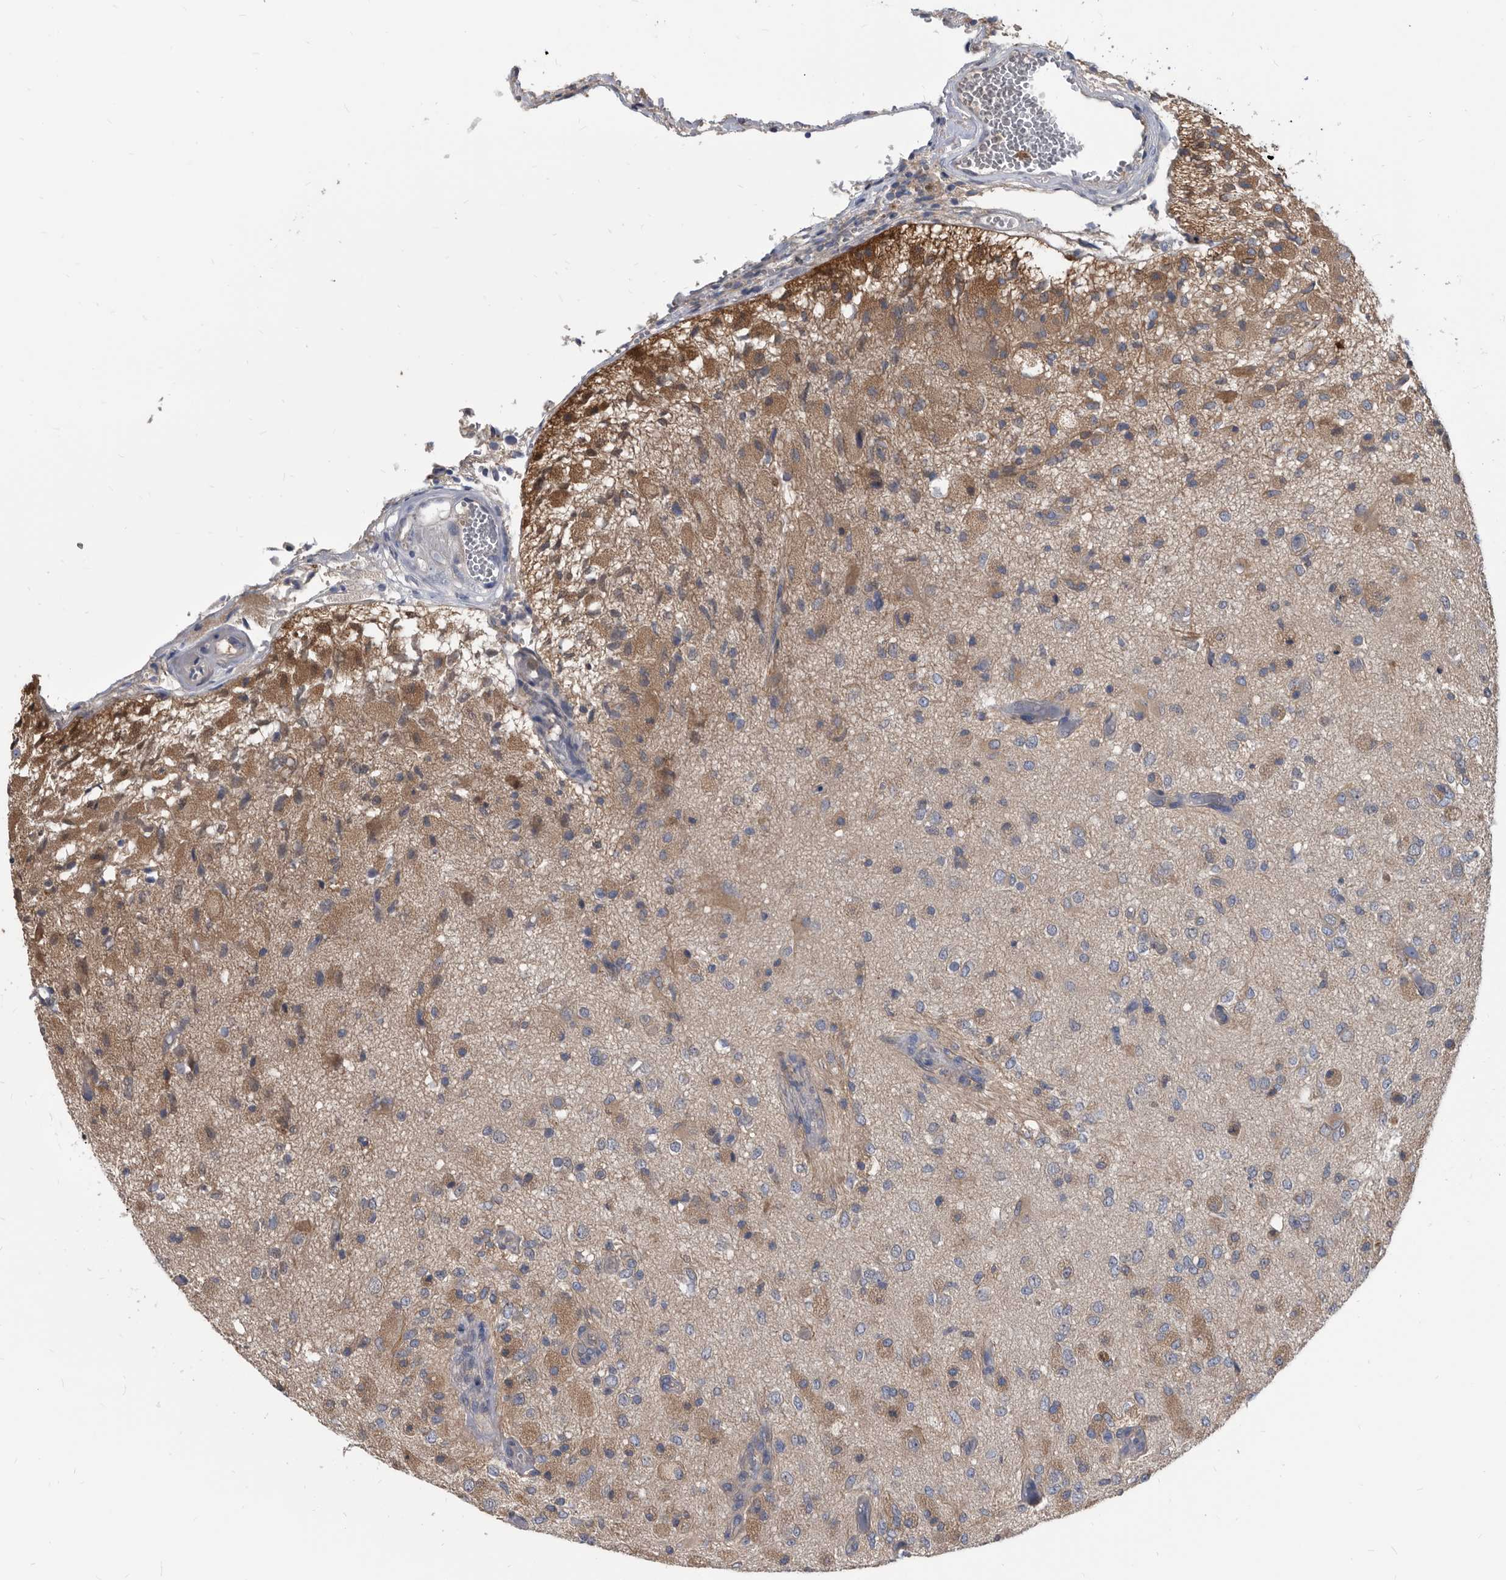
{"staining": {"intensity": "weak", "quantity": "<25%", "location": "cytoplasmic/membranous"}, "tissue": "glioma", "cell_type": "Tumor cells", "image_type": "cancer", "snomed": [{"axis": "morphology", "description": "Normal tissue, NOS"}, {"axis": "morphology", "description": "Glioma, malignant, High grade"}, {"axis": "topography", "description": "Cerebral cortex"}], "caption": "Human glioma stained for a protein using immunohistochemistry (IHC) exhibits no positivity in tumor cells.", "gene": "APEH", "patient": {"sex": "male", "age": 77}}